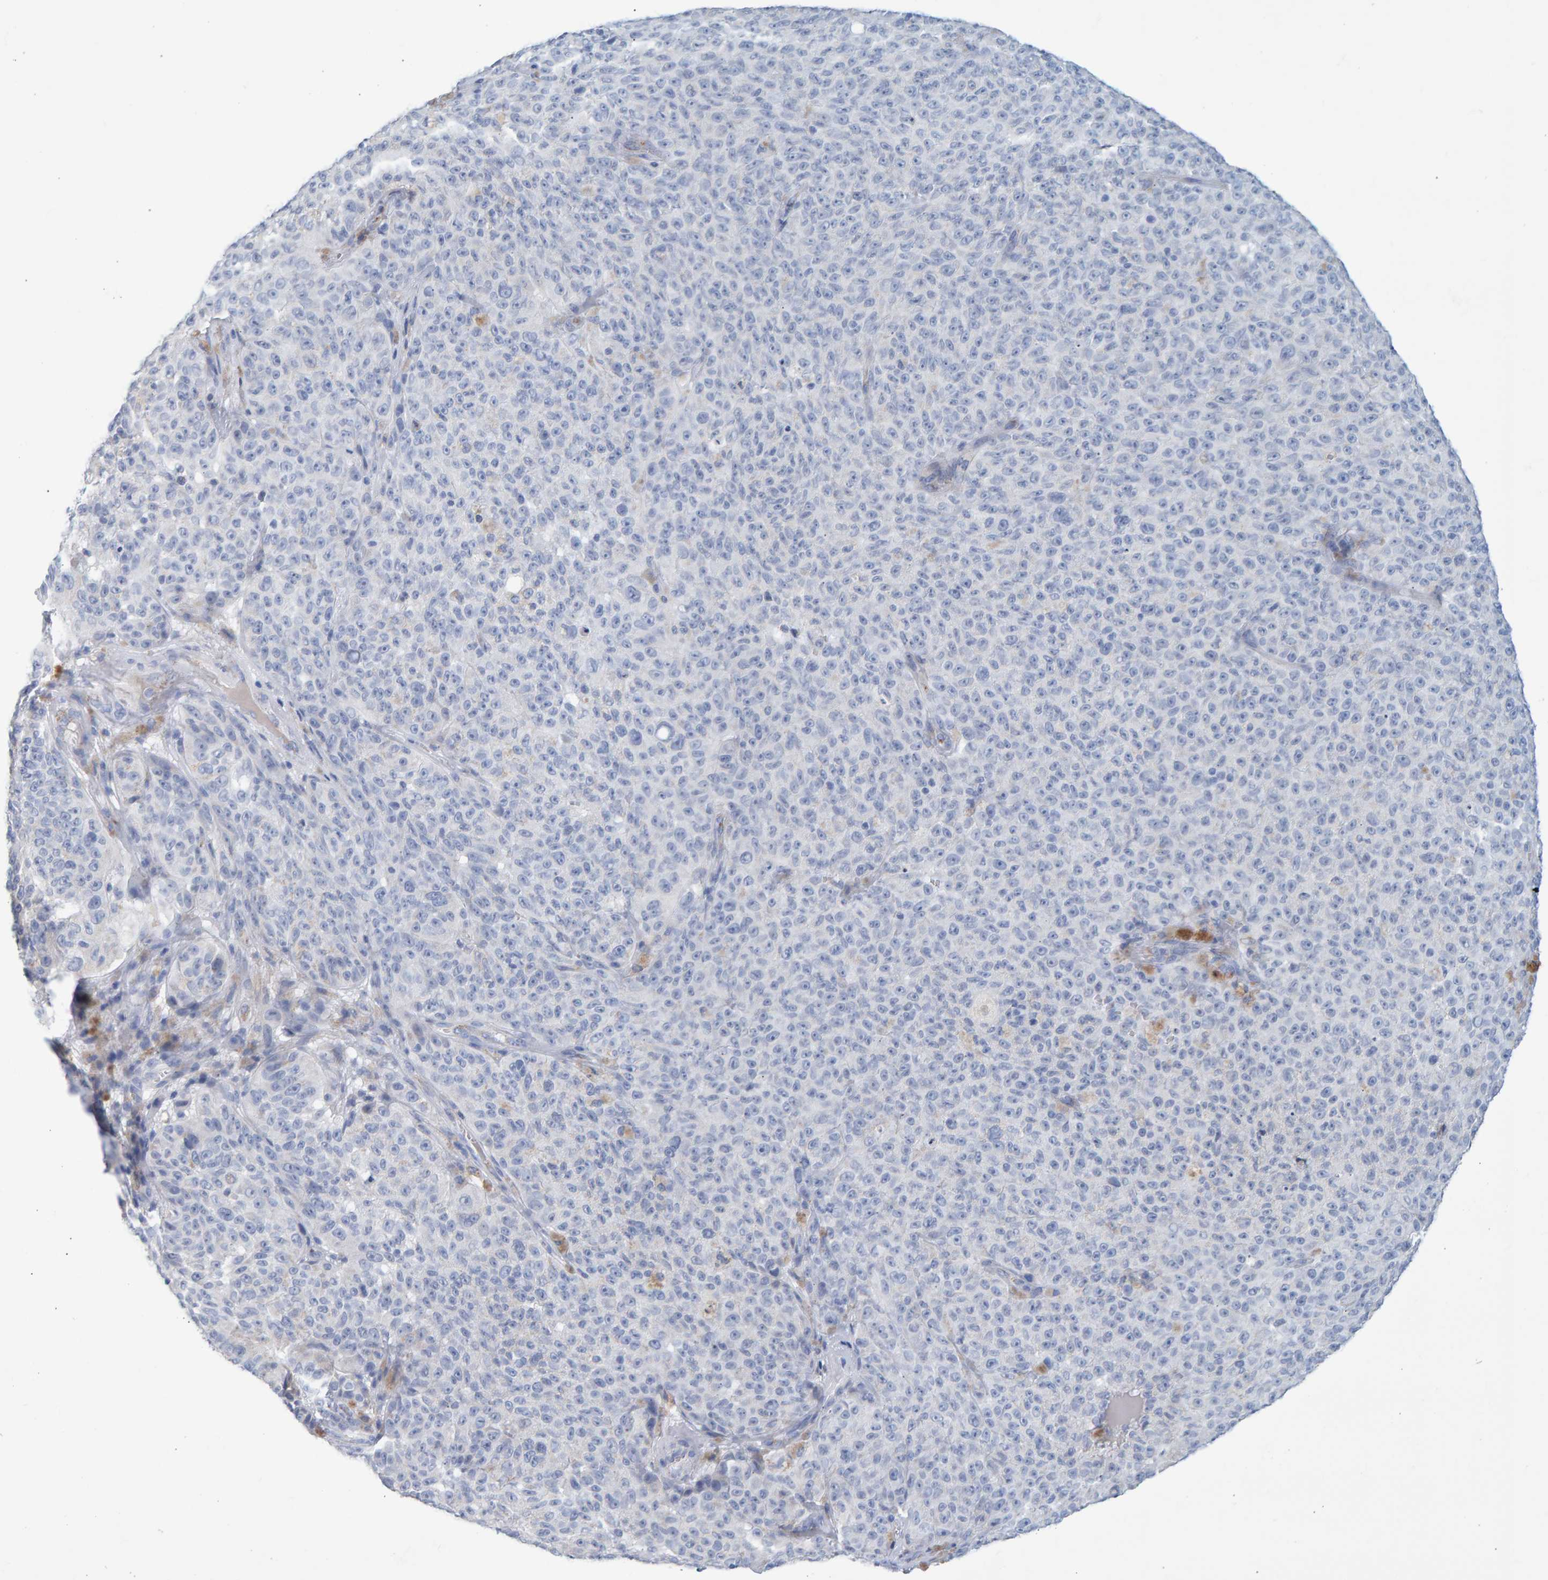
{"staining": {"intensity": "negative", "quantity": "none", "location": "none"}, "tissue": "melanoma", "cell_type": "Tumor cells", "image_type": "cancer", "snomed": [{"axis": "morphology", "description": "Malignant melanoma, NOS"}, {"axis": "topography", "description": "Skin"}], "caption": "Photomicrograph shows no significant protein expression in tumor cells of malignant melanoma. Nuclei are stained in blue.", "gene": "SLC34A3", "patient": {"sex": "female", "age": 82}}